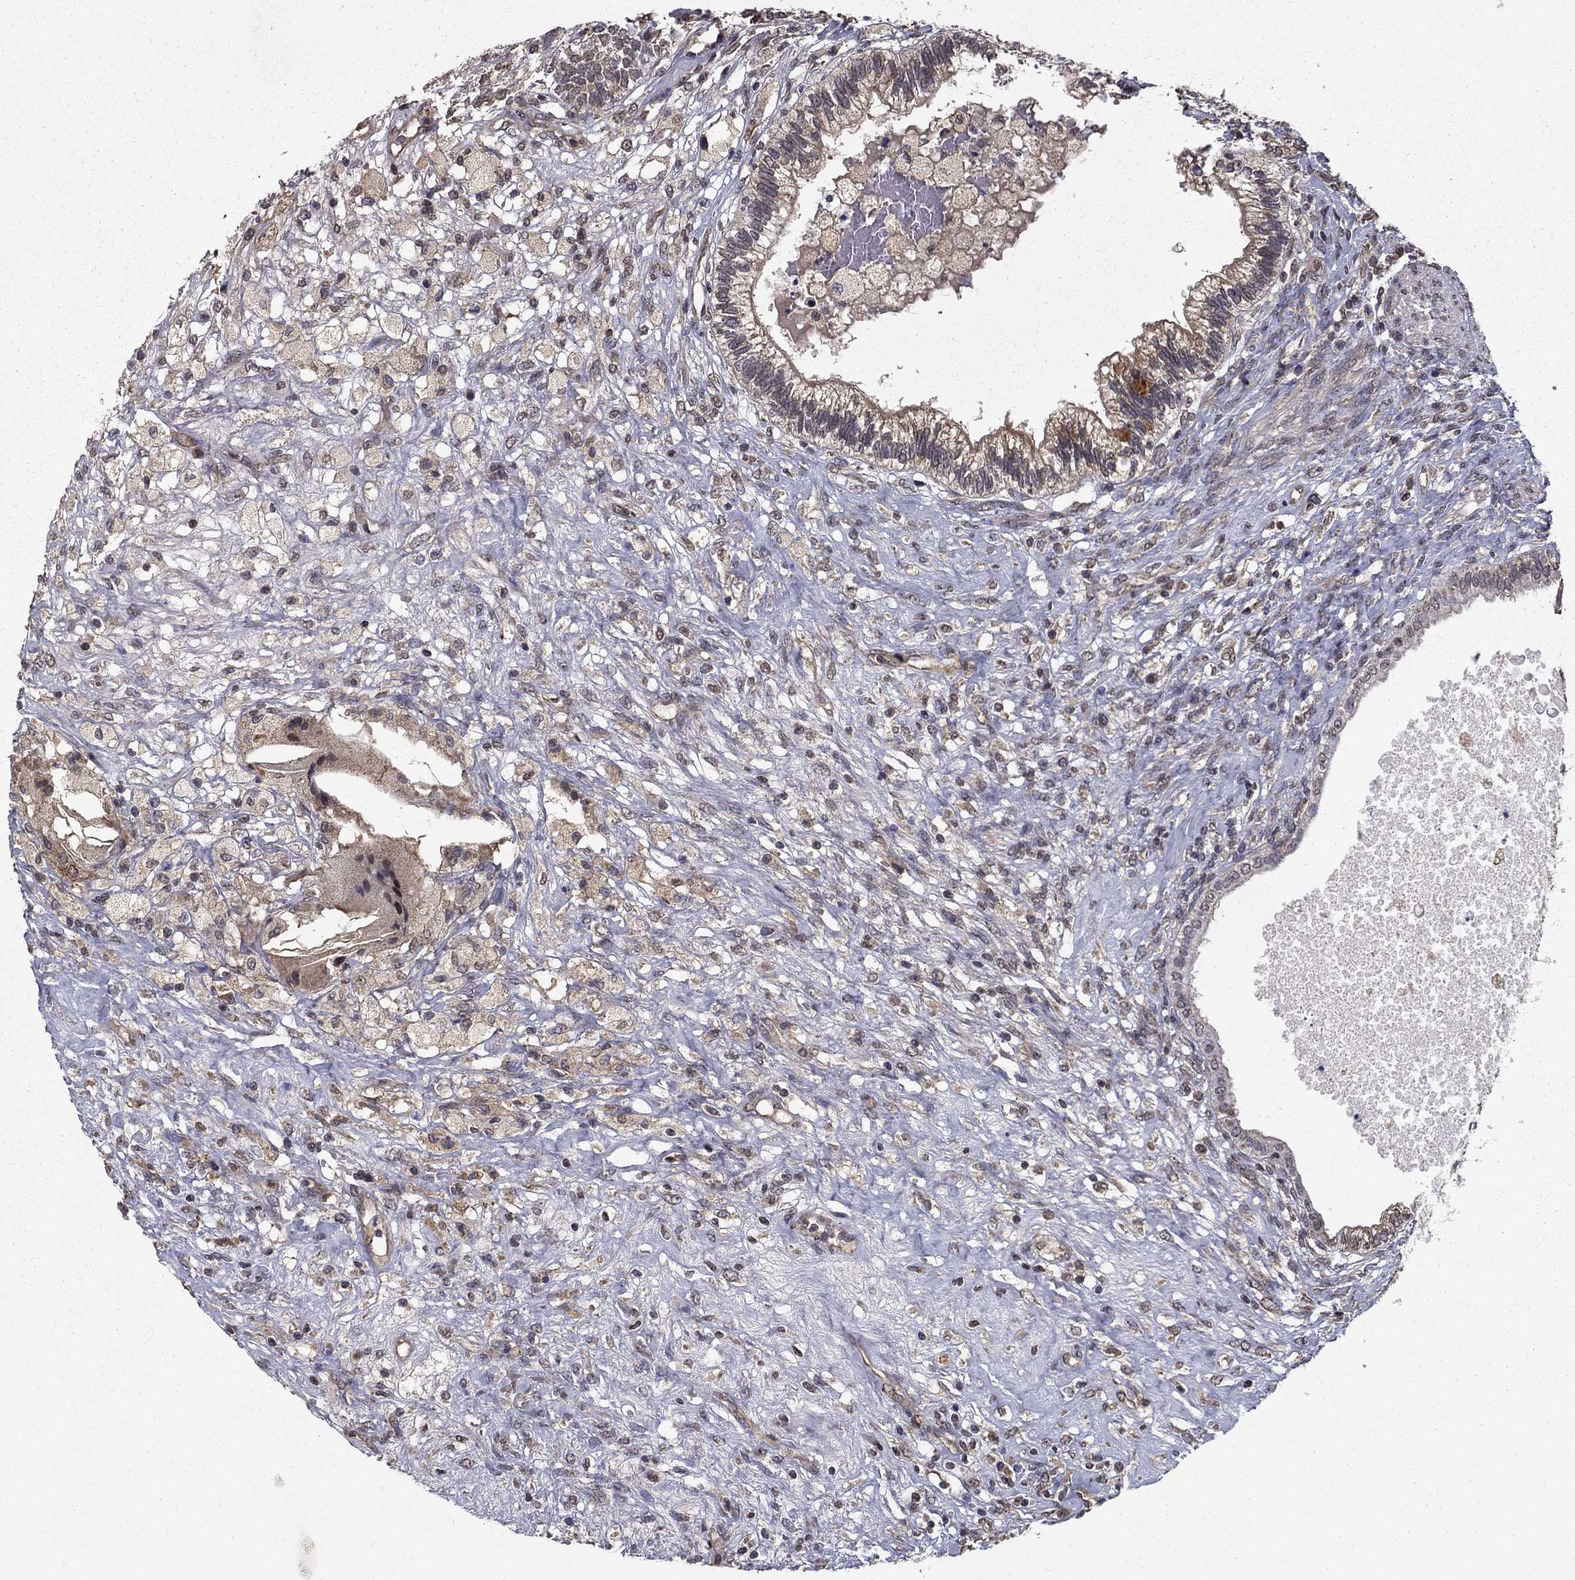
{"staining": {"intensity": "weak", "quantity": "<25%", "location": "cytoplasmic/membranous"}, "tissue": "testis cancer", "cell_type": "Tumor cells", "image_type": "cancer", "snomed": [{"axis": "morphology", "description": "Seminoma, NOS"}, {"axis": "morphology", "description": "Carcinoma, Embryonal, NOS"}, {"axis": "topography", "description": "Testis"}], "caption": "Testis cancer stained for a protein using immunohistochemistry exhibits no expression tumor cells.", "gene": "SLC2A13", "patient": {"sex": "male", "age": 41}}